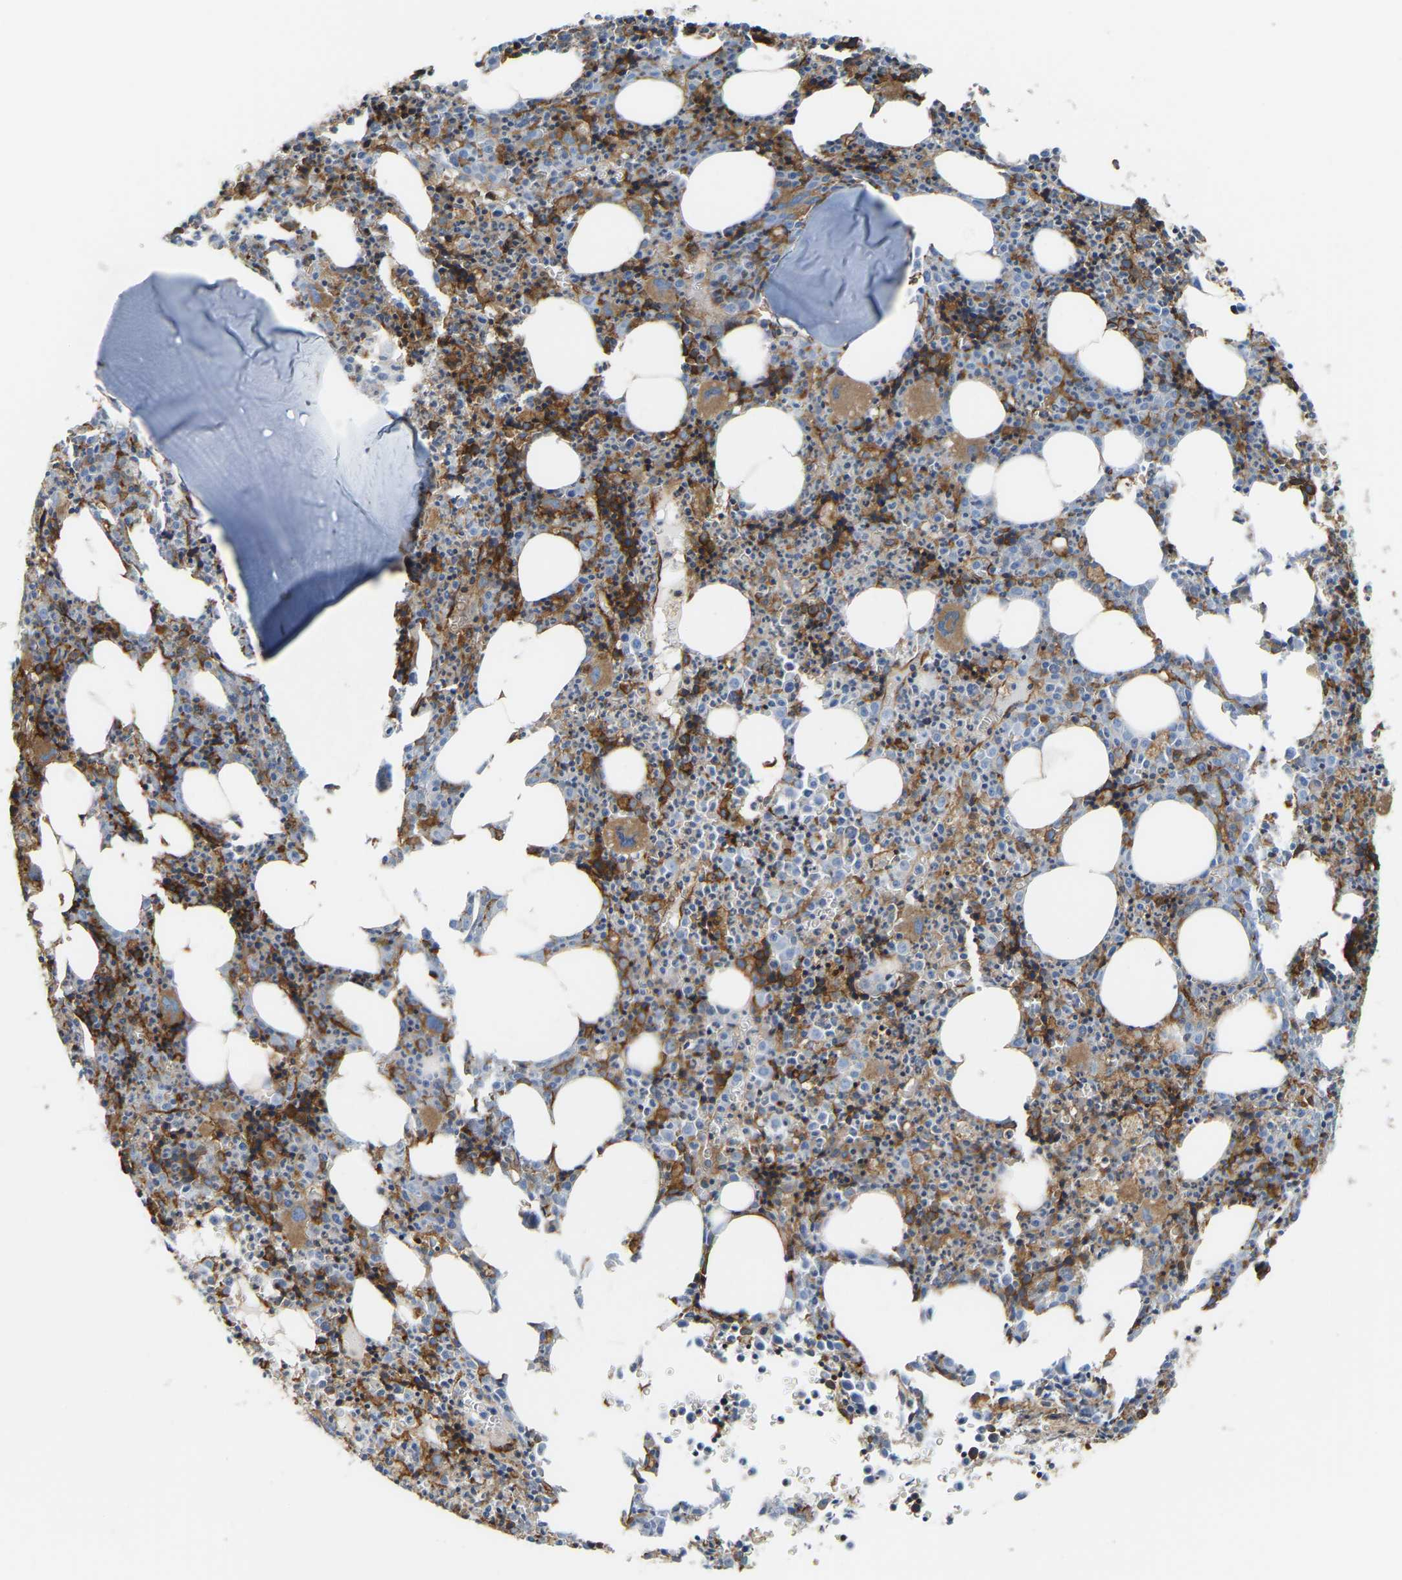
{"staining": {"intensity": "strong", "quantity": "25%-75%", "location": "cytoplasmic/membranous"}, "tissue": "bone marrow", "cell_type": "Hematopoietic cells", "image_type": "normal", "snomed": [{"axis": "morphology", "description": "Normal tissue, NOS"}, {"axis": "morphology", "description": "Inflammation, NOS"}, {"axis": "topography", "description": "Bone marrow"}], "caption": "Immunohistochemical staining of unremarkable bone marrow shows strong cytoplasmic/membranous protein expression in approximately 25%-75% of hematopoietic cells.", "gene": "PICALM", "patient": {"sex": "male", "age": 31}}